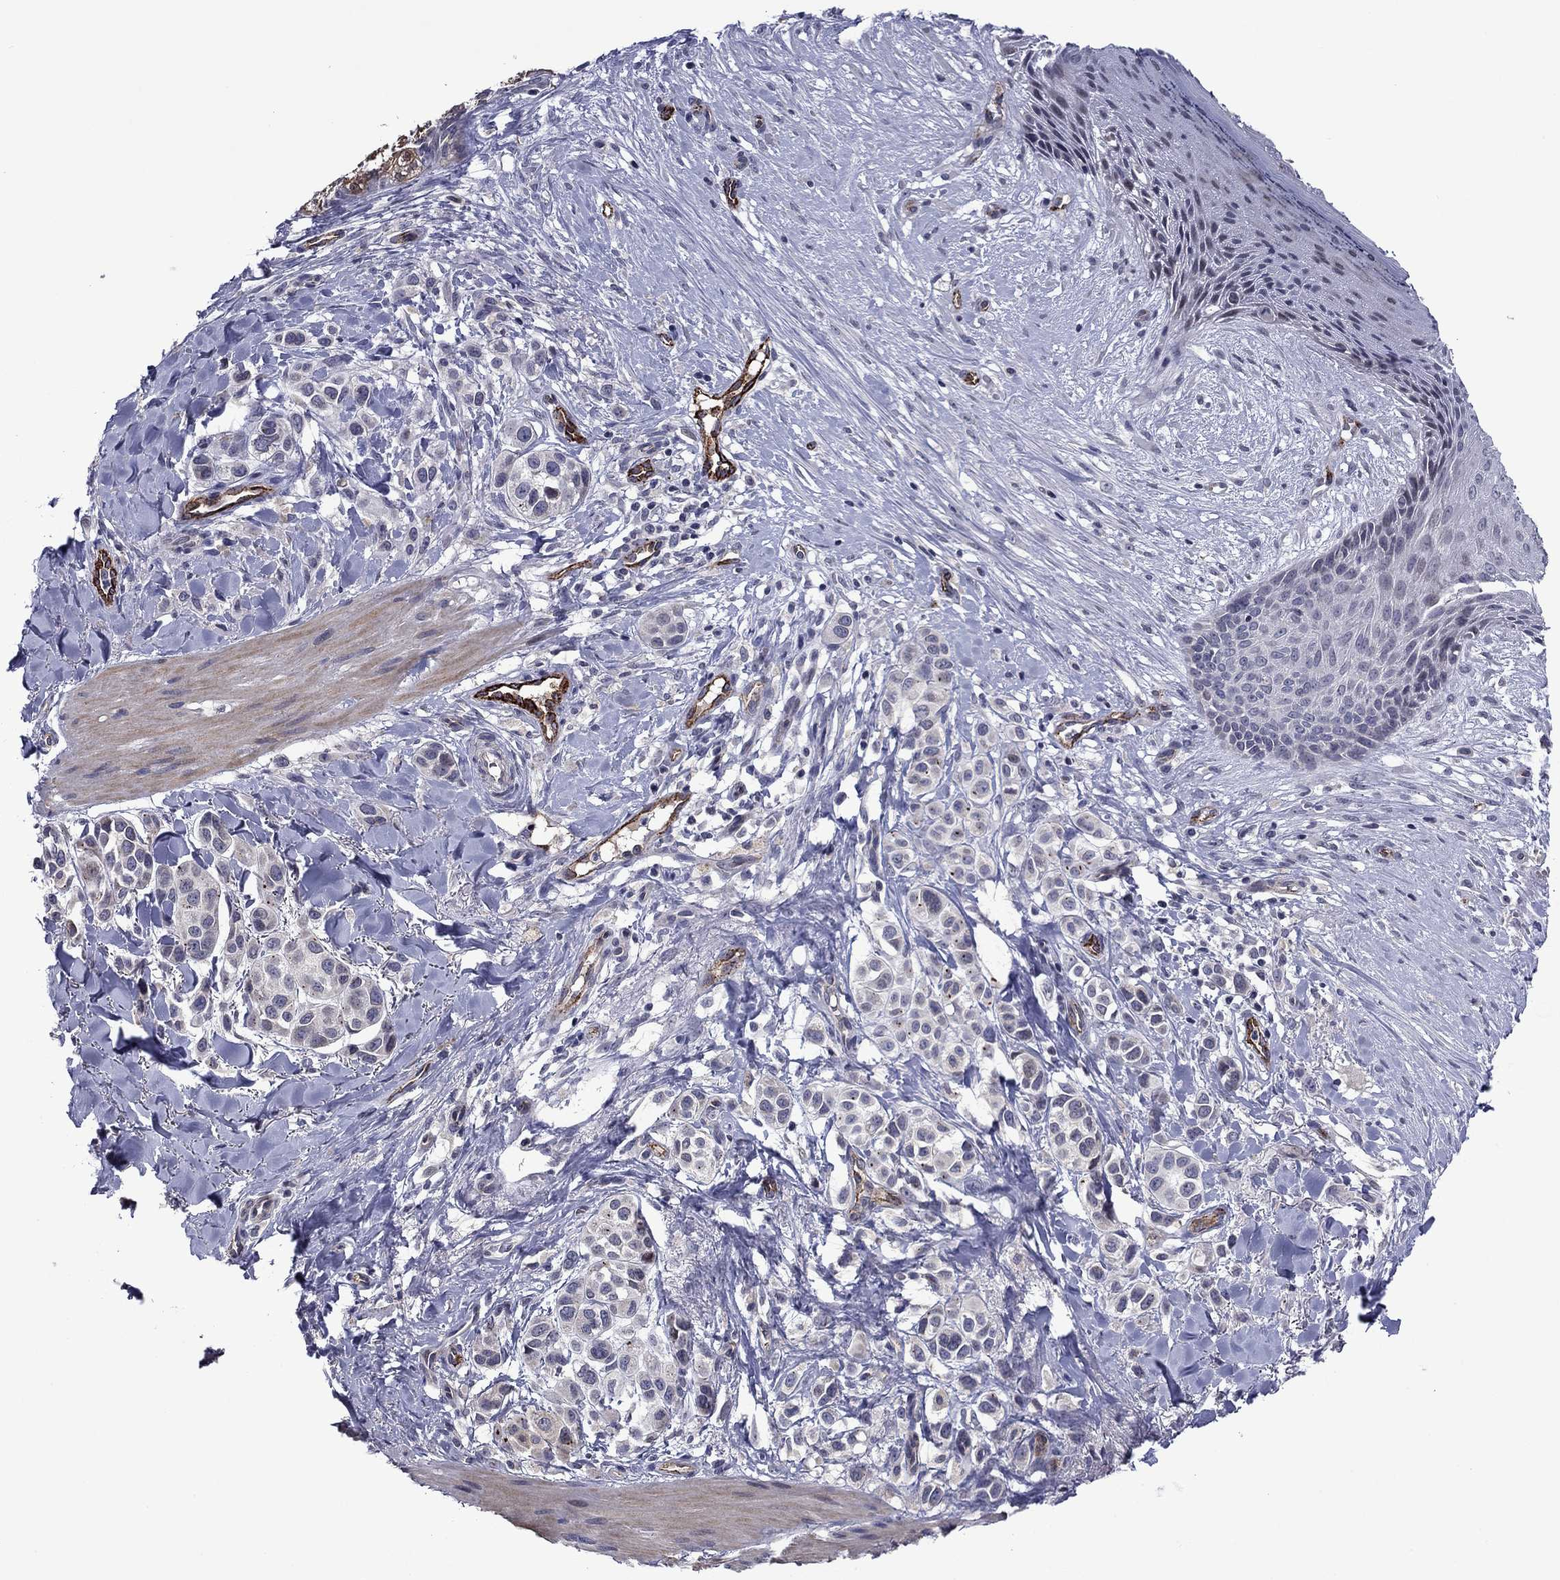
{"staining": {"intensity": "negative", "quantity": "none", "location": "none"}, "tissue": "melanoma", "cell_type": "Tumor cells", "image_type": "cancer", "snomed": [{"axis": "morphology", "description": "Malignant melanoma, NOS"}, {"axis": "topography", "description": "Skin"}], "caption": "IHC histopathology image of neoplastic tissue: melanoma stained with DAB (3,3'-diaminobenzidine) demonstrates no significant protein staining in tumor cells. The staining was performed using DAB (3,3'-diaminobenzidine) to visualize the protein expression in brown, while the nuclei were stained in blue with hematoxylin (Magnification: 20x).", "gene": "SLITRK1", "patient": {"sex": "male", "age": 57}}